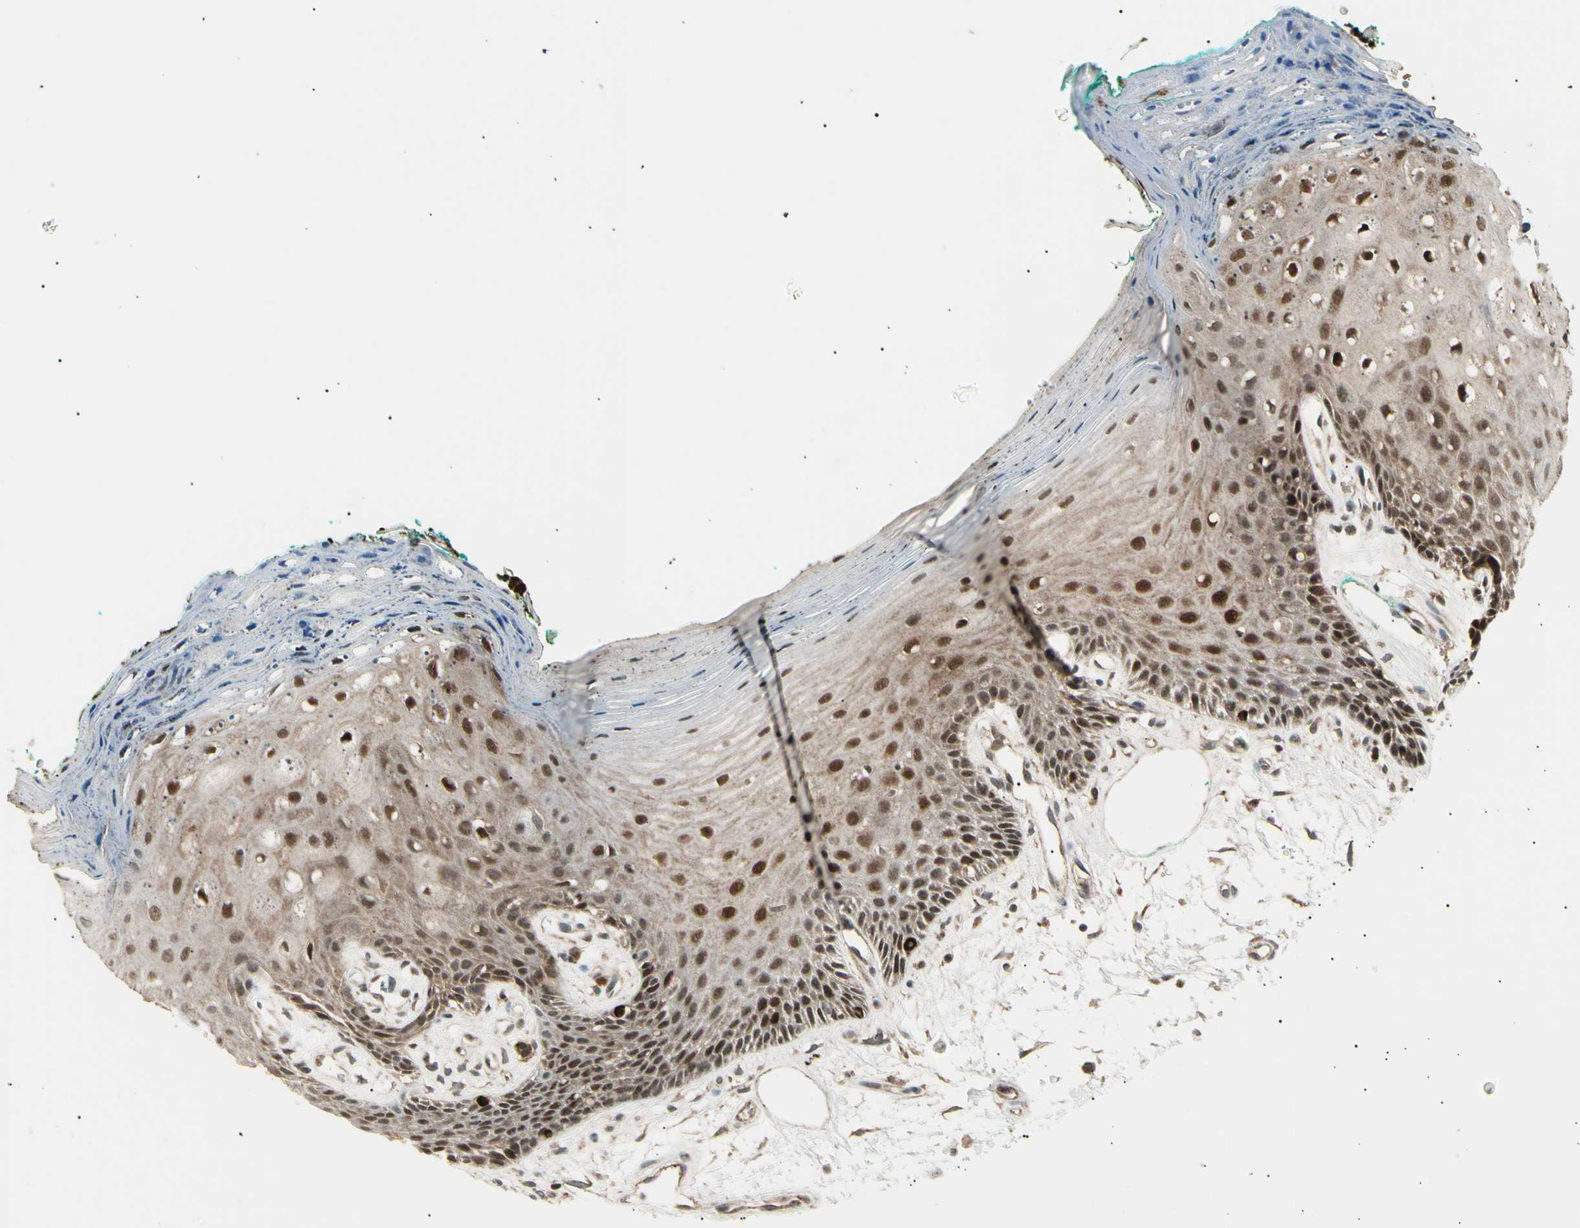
{"staining": {"intensity": "moderate", "quantity": ">75%", "location": "cytoplasmic/membranous,nuclear"}, "tissue": "oral mucosa", "cell_type": "Squamous epithelial cells", "image_type": "normal", "snomed": [{"axis": "morphology", "description": "Normal tissue, NOS"}, {"axis": "topography", "description": "Skeletal muscle"}, {"axis": "topography", "description": "Oral tissue"}, {"axis": "topography", "description": "Peripheral nerve tissue"}], "caption": "Immunohistochemical staining of normal human oral mucosa shows moderate cytoplasmic/membranous,nuclear protein staining in about >75% of squamous epithelial cells. (DAB IHC, brown staining for protein, blue staining for nuclei).", "gene": "NUAK2", "patient": {"sex": "female", "age": 84}}